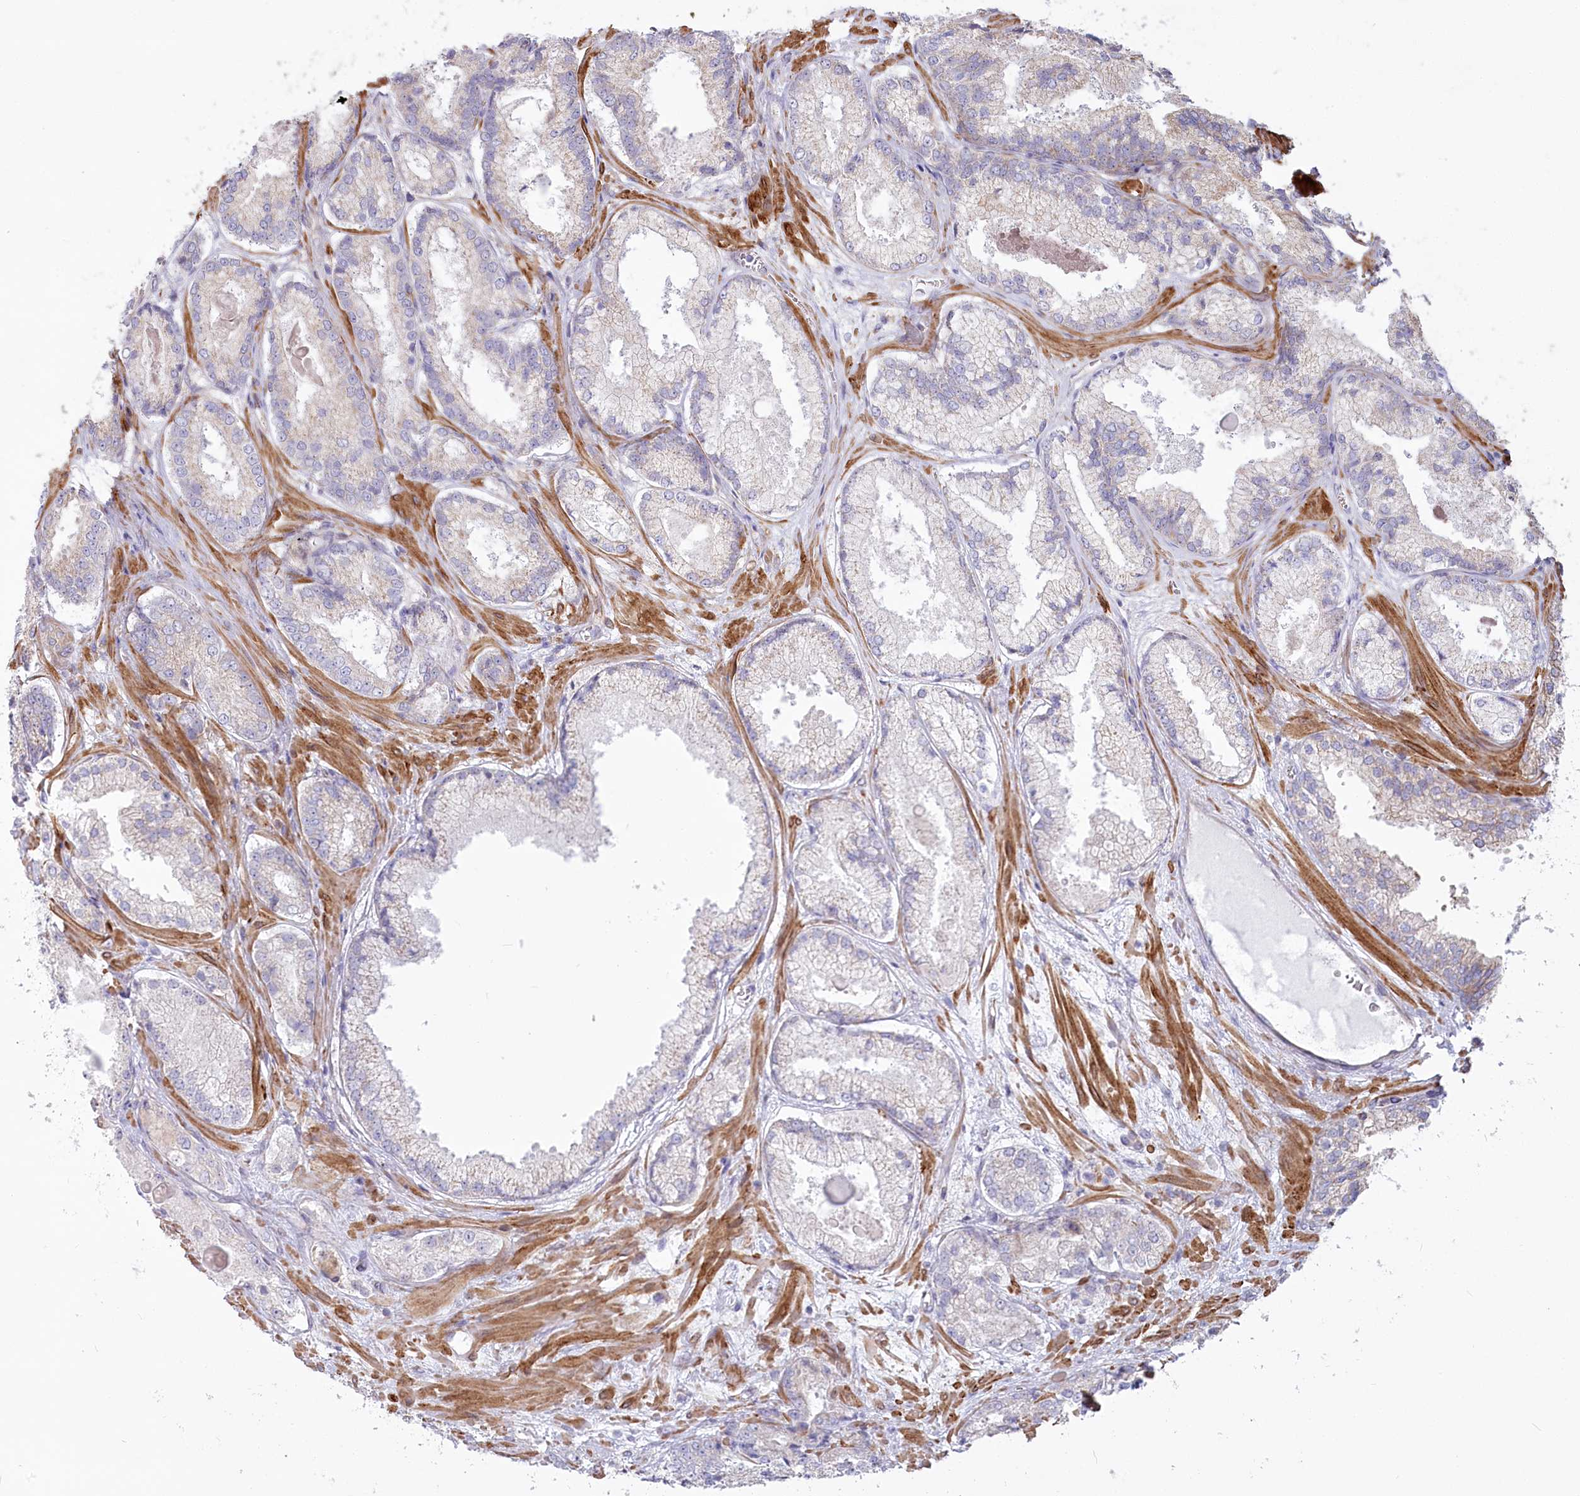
{"staining": {"intensity": "negative", "quantity": "none", "location": "none"}, "tissue": "prostate cancer", "cell_type": "Tumor cells", "image_type": "cancer", "snomed": [{"axis": "morphology", "description": "Adenocarcinoma, Low grade"}, {"axis": "topography", "description": "Prostate"}], "caption": "Prostate cancer (low-grade adenocarcinoma) stained for a protein using IHC shows no positivity tumor cells.", "gene": "MTG1", "patient": {"sex": "male", "age": 74}}